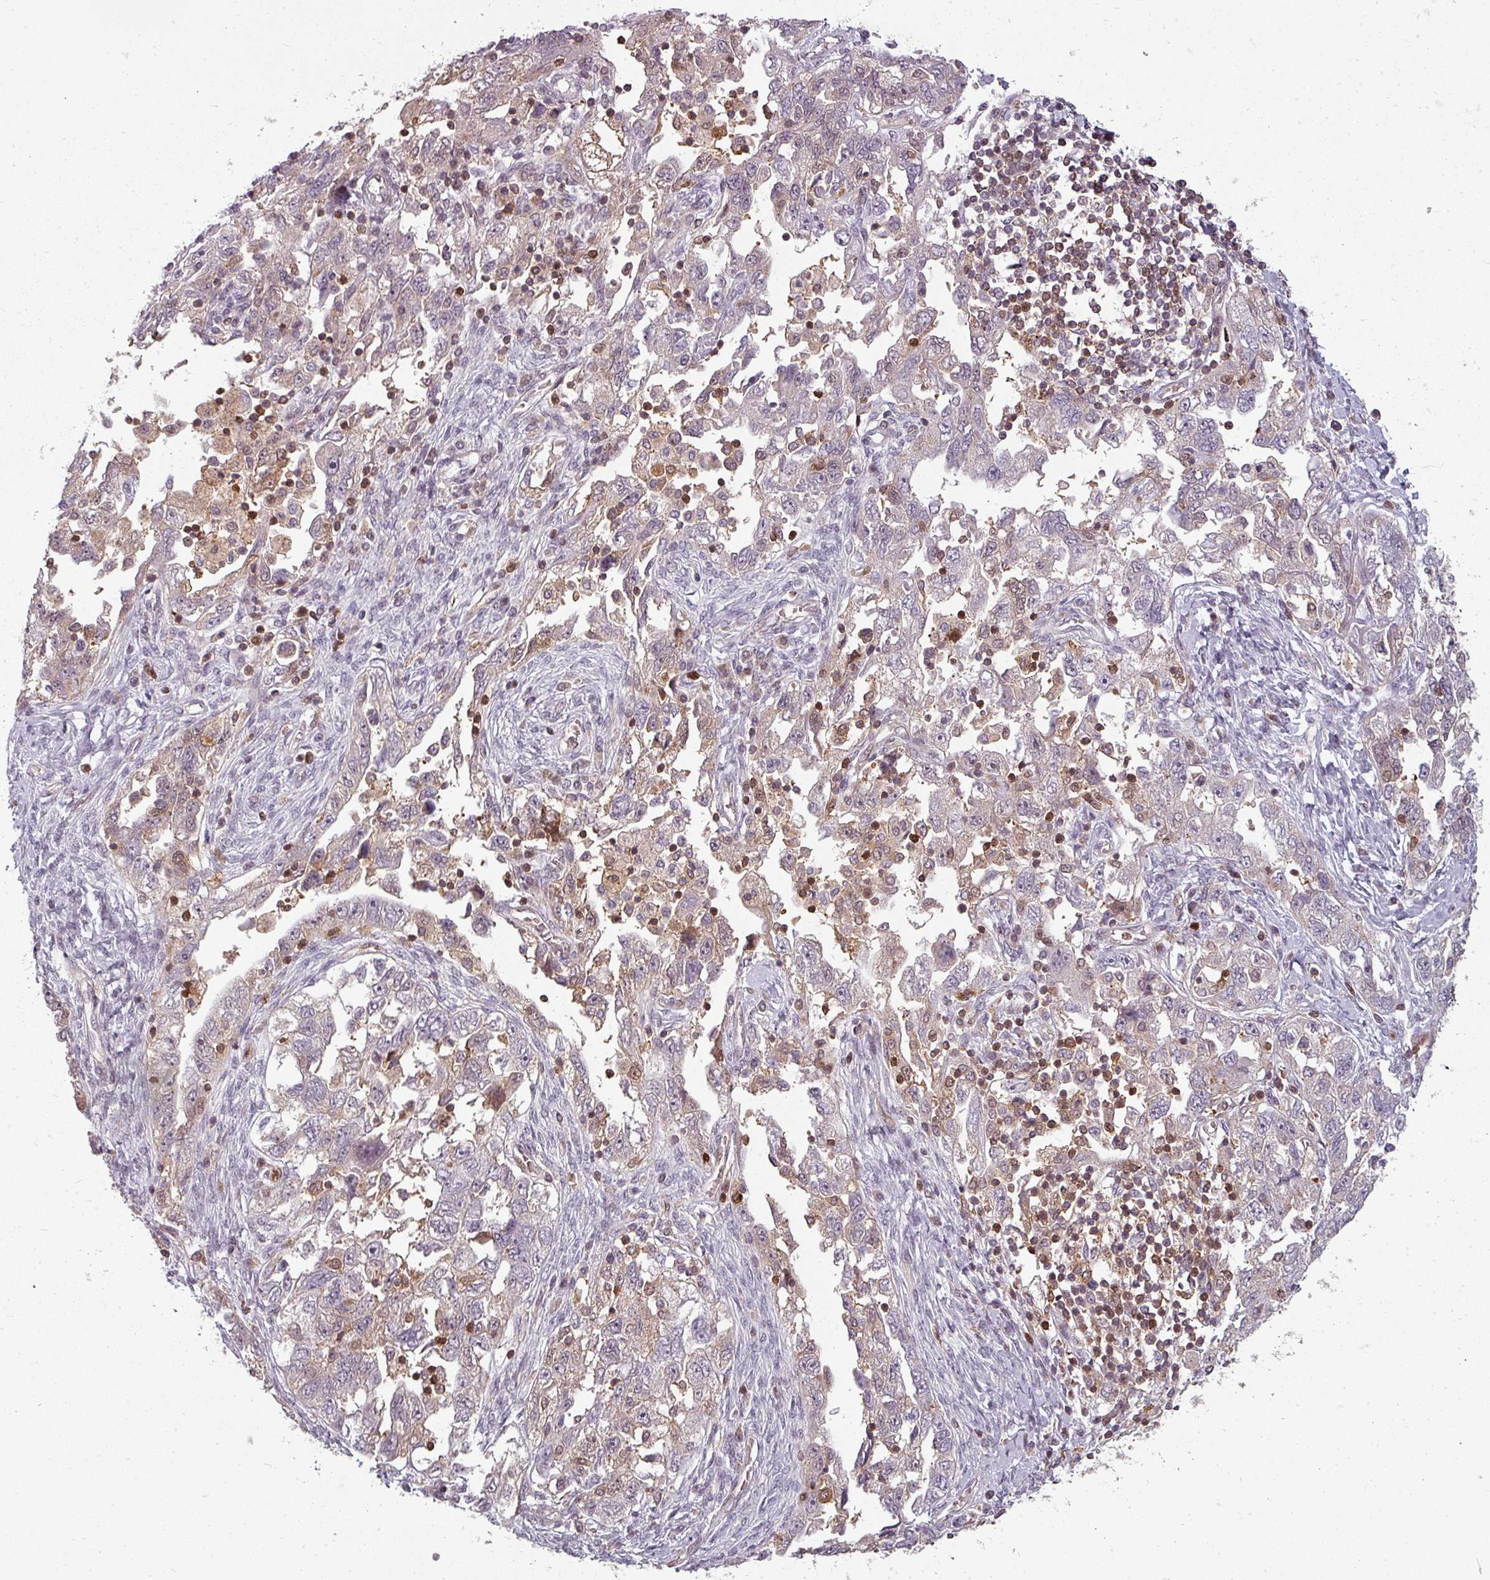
{"staining": {"intensity": "weak", "quantity": "<25%", "location": "cytoplasmic/membranous,nuclear"}, "tissue": "ovarian cancer", "cell_type": "Tumor cells", "image_type": "cancer", "snomed": [{"axis": "morphology", "description": "Carcinoma, NOS"}, {"axis": "morphology", "description": "Cystadenocarcinoma, serous, NOS"}, {"axis": "topography", "description": "Ovary"}], "caption": "The histopathology image exhibits no staining of tumor cells in ovarian carcinoma.", "gene": "CLIC1", "patient": {"sex": "female", "age": 69}}